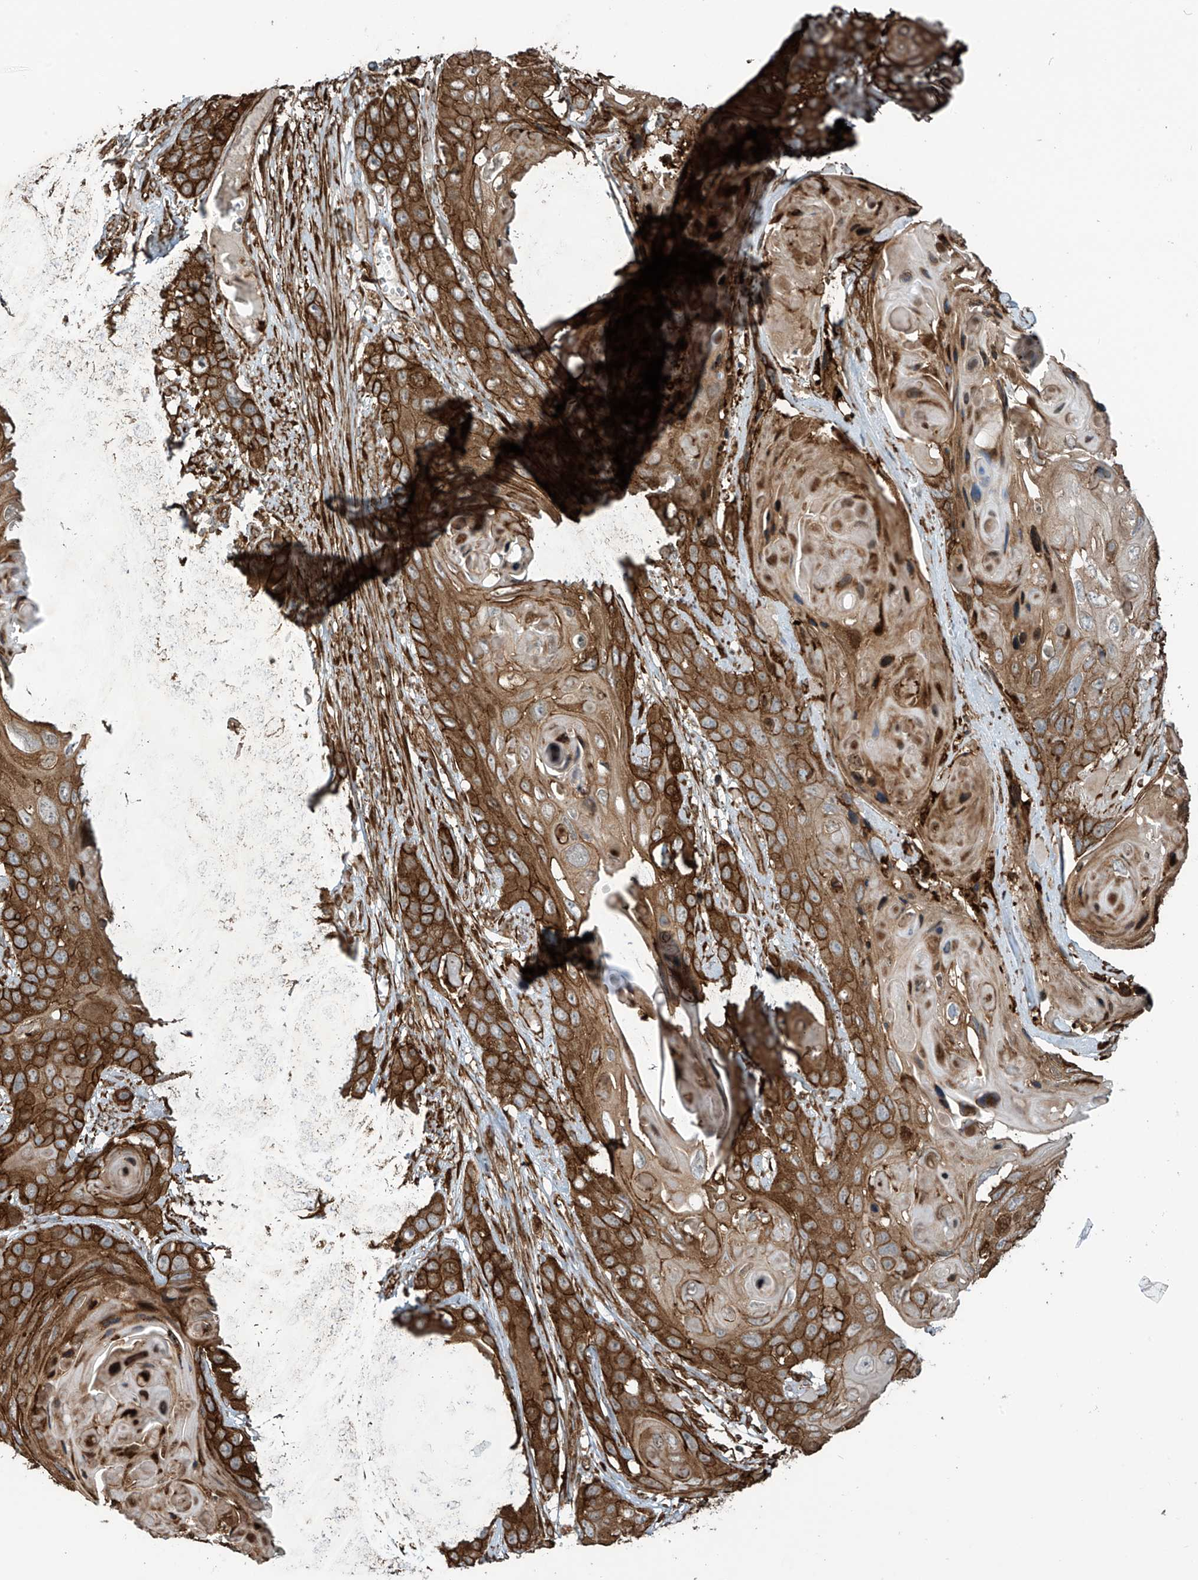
{"staining": {"intensity": "strong", "quantity": ">75%", "location": "cytoplasmic/membranous"}, "tissue": "skin cancer", "cell_type": "Tumor cells", "image_type": "cancer", "snomed": [{"axis": "morphology", "description": "Squamous cell carcinoma, NOS"}, {"axis": "topography", "description": "Skin"}], "caption": "Skin squamous cell carcinoma tissue shows strong cytoplasmic/membranous positivity in about >75% of tumor cells", "gene": "SLC9A2", "patient": {"sex": "male", "age": 55}}